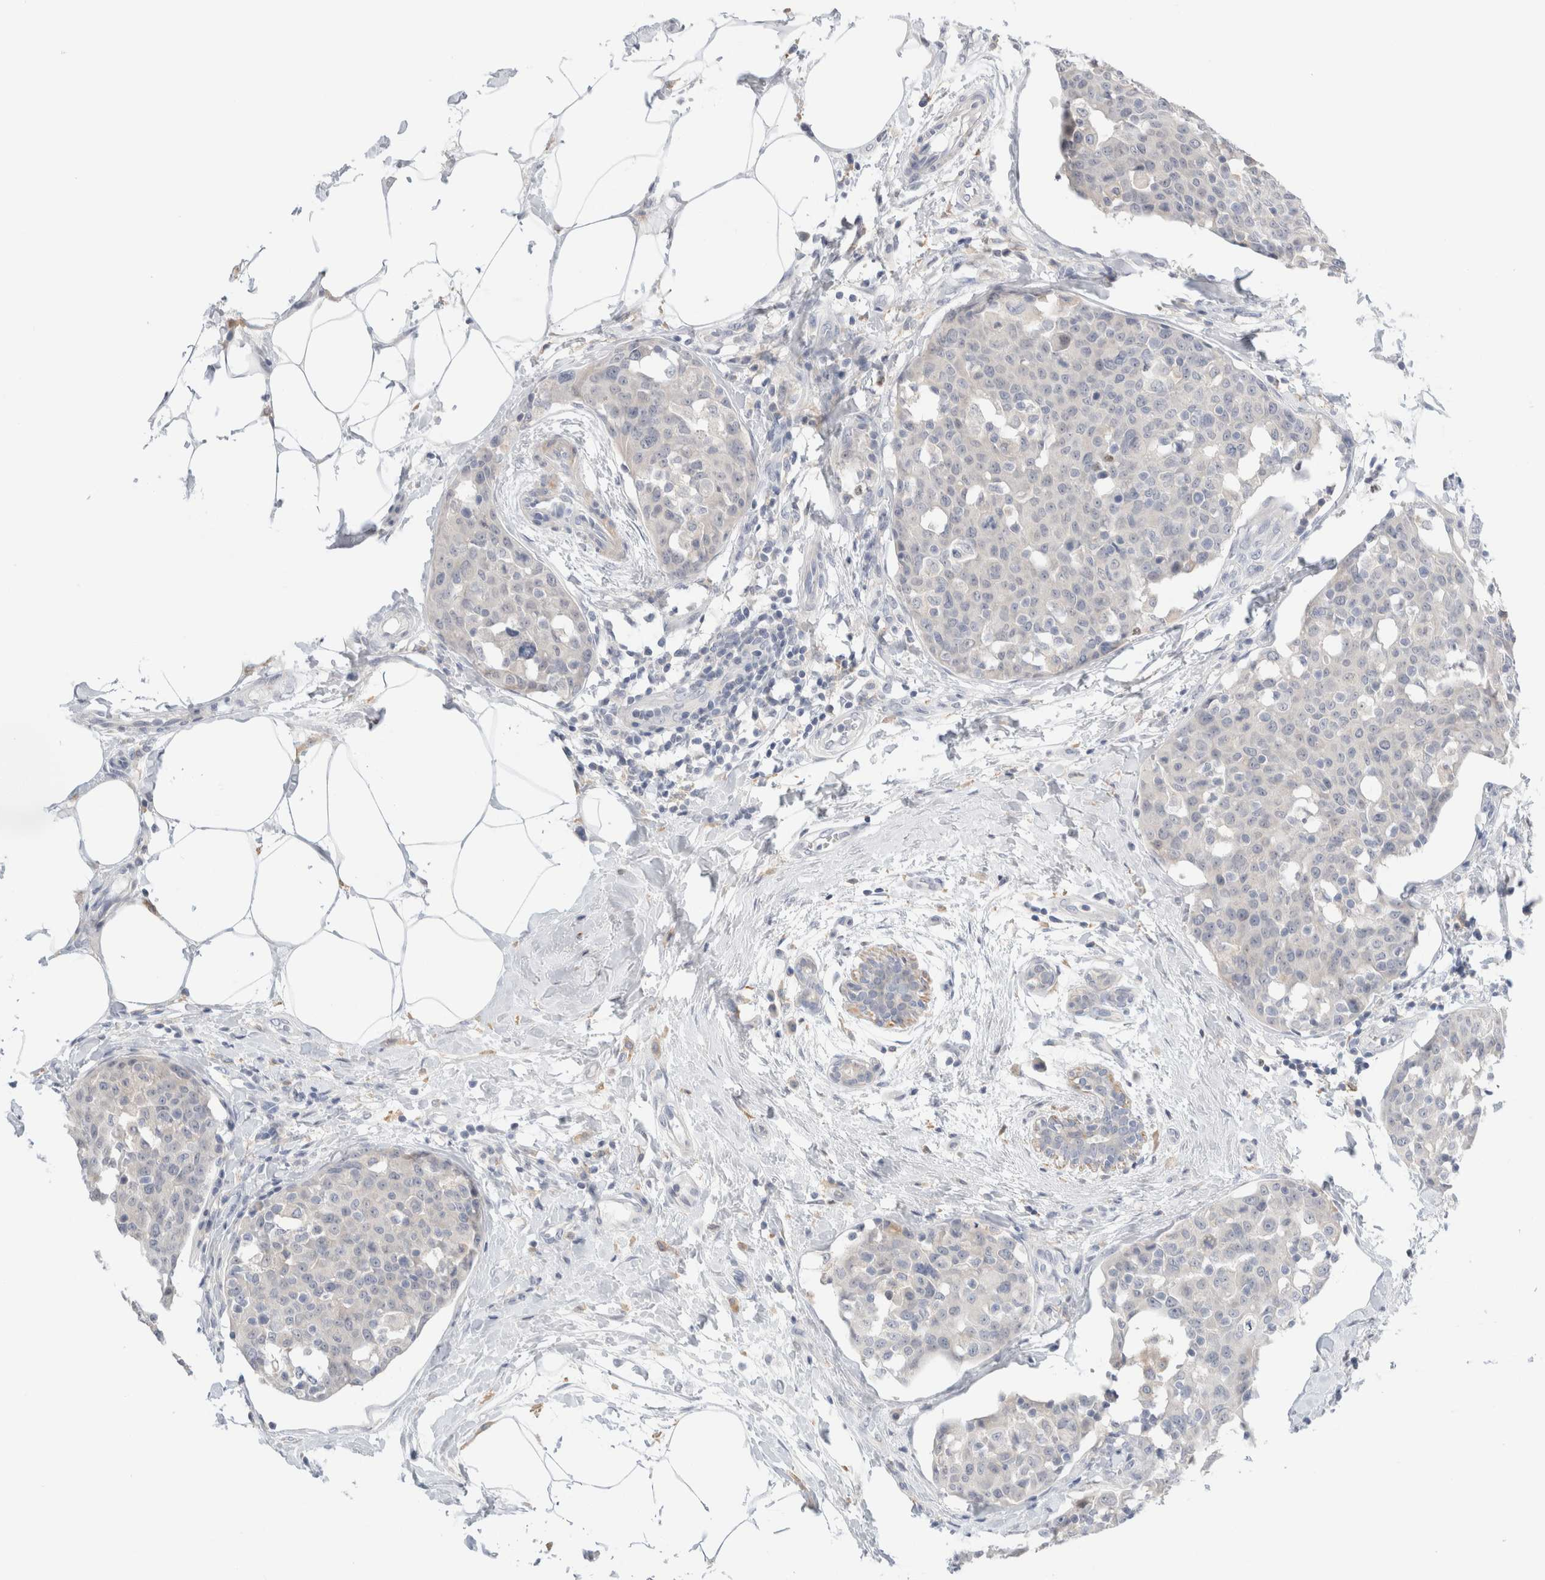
{"staining": {"intensity": "negative", "quantity": "none", "location": "none"}, "tissue": "breast cancer", "cell_type": "Tumor cells", "image_type": "cancer", "snomed": [{"axis": "morphology", "description": "Normal tissue, NOS"}, {"axis": "morphology", "description": "Duct carcinoma"}, {"axis": "topography", "description": "Breast"}], "caption": "Immunohistochemical staining of human breast cancer displays no significant positivity in tumor cells. (Immunohistochemistry (ihc), brightfield microscopy, high magnification).", "gene": "ADAM30", "patient": {"sex": "female", "age": 37}}